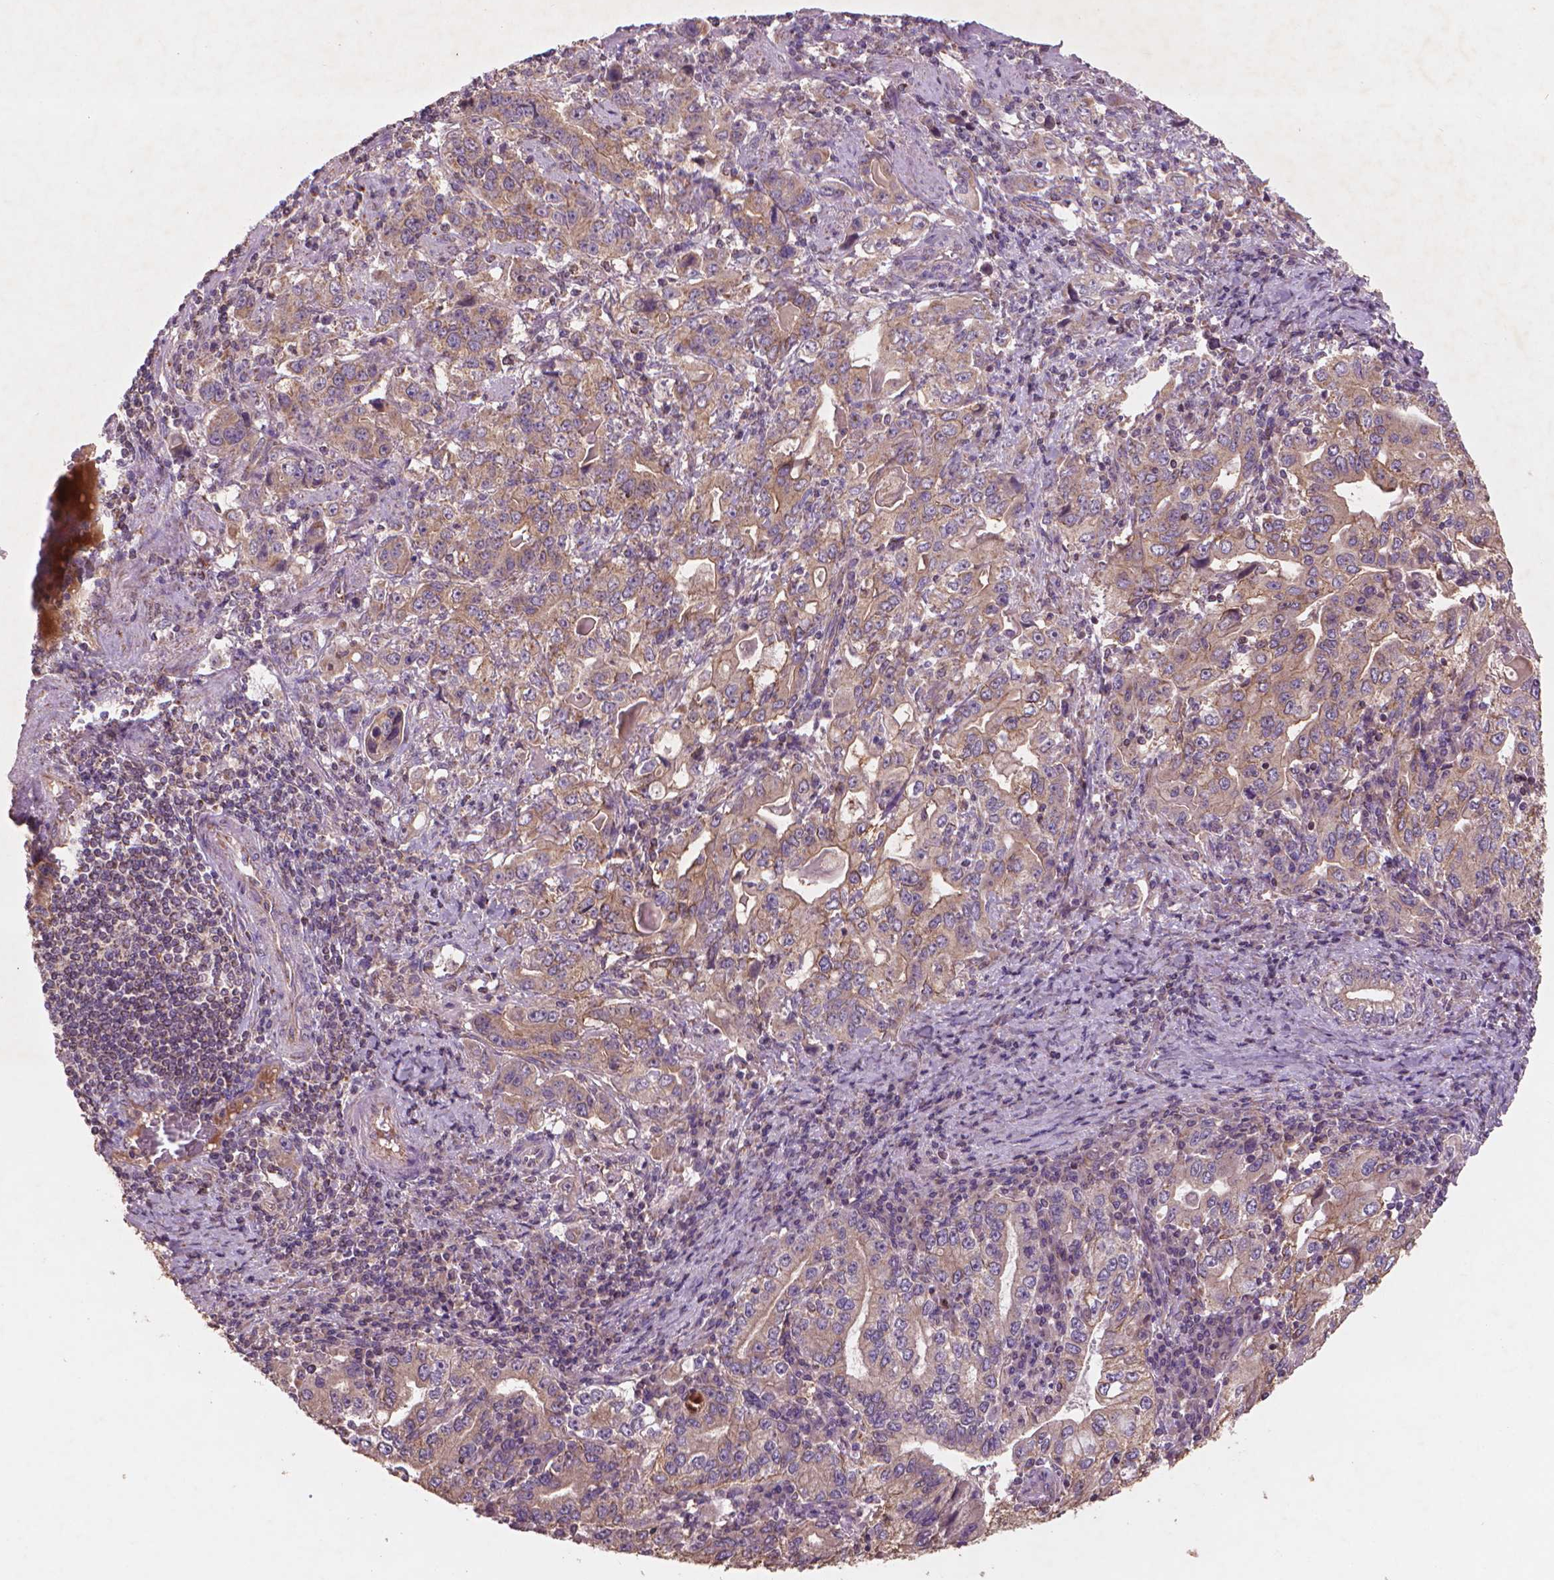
{"staining": {"intensity": "weak", "quantity": ">75%", "location": "cytoplasmic/membranous"}, "tissue": "stomach cancer", "cell_type": "Tumor cells", "image_type": "cancer", "snomed": [{"axis": "morphology", "description": "Adenocarcinoma, NOS"}, {"axis": "topography", "description": "Stomach, lower"}], "caption": "An image of human stomach cancer stained for a protein exhibits weak cytoplasmic/membranous brown staining in tumor cells.", "gene": "NLRX1", "patient": {"sex": "female", "age": 72}}